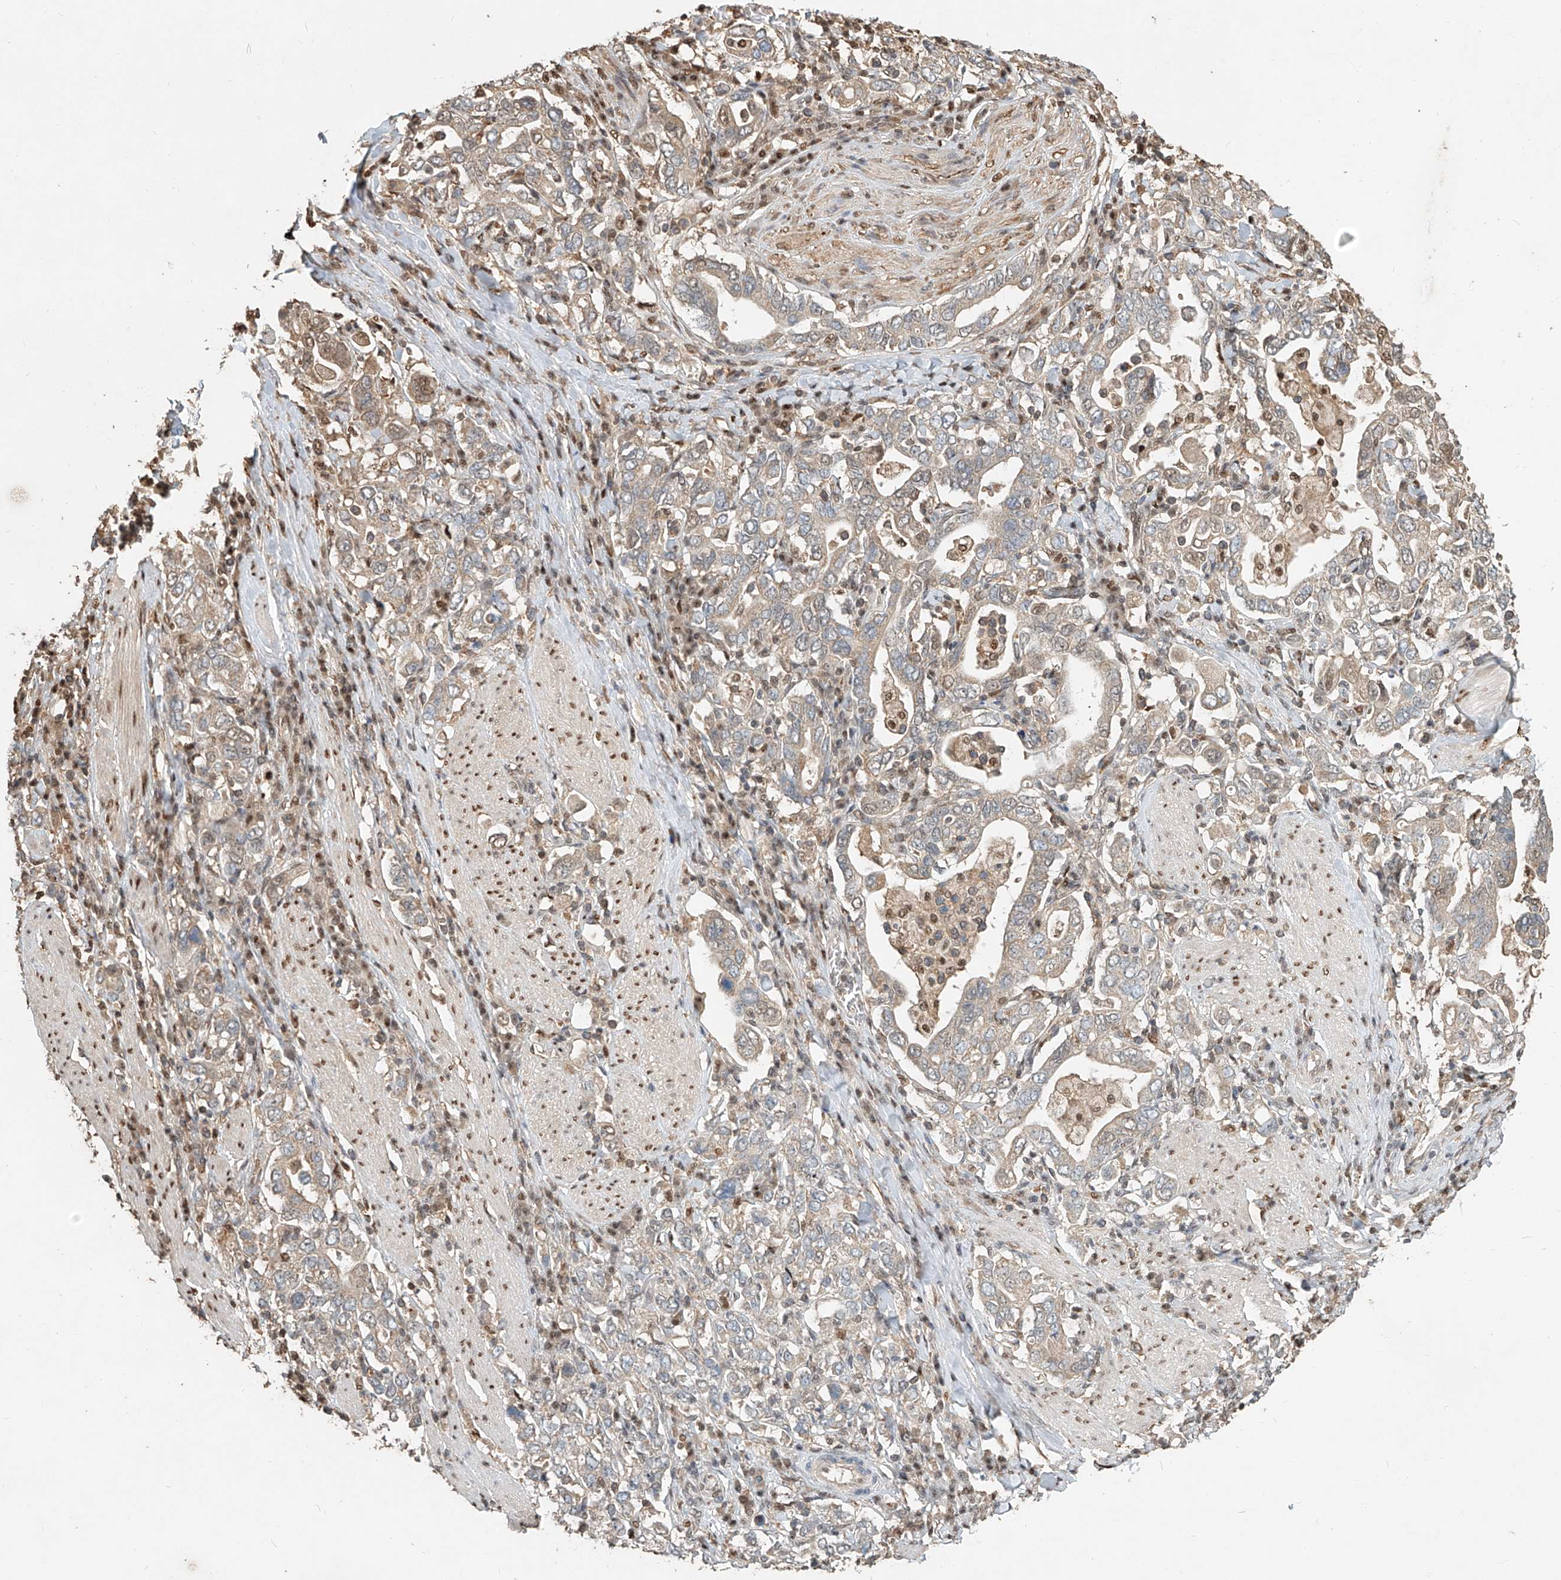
{"staining": {"intensity": "weak", "quantity": "<25%", "location": "cytoplasmic/membranous"}, "tissue": "stomach cancer", "cell_type": "Tumor cells", "image_type": "cancer", "snomed": [{"axis": "morphology", "description": "Adenocarcinoma, NOS"}, {"axis": "topography", "description": "Stomach, upper"}], "caption": "IHC of adenocarcinoma (stomach) displays no staining in tumor cells. (Stains: DAB immunohistochemistry with hematoxylin counter stain, Microscopy: brightfield microscopy at high magnification).", "gene": "RMND1", "patient": {"sex": "male", "age": 62}}